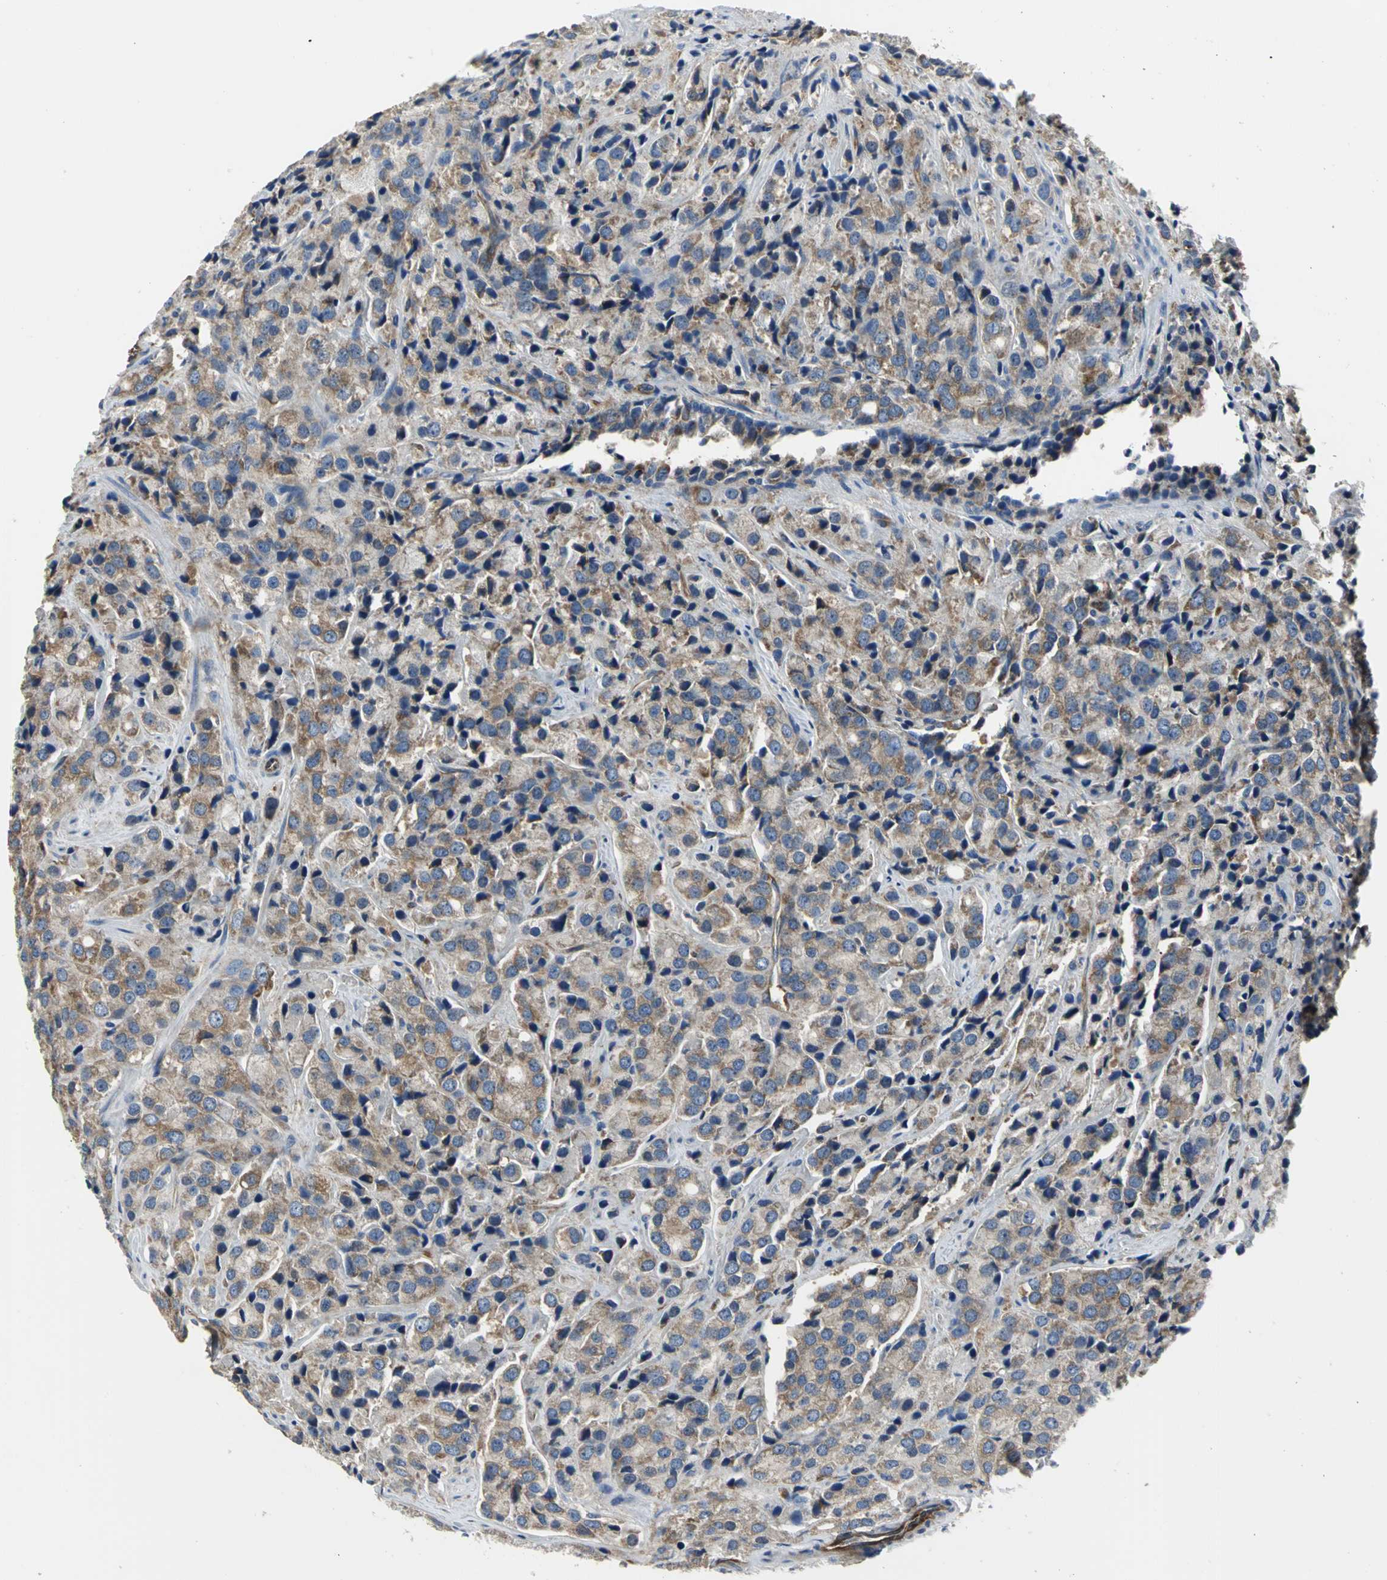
{"staining": {"intensity": "moderate", "quantity": ">75%", "location": "cytoplasmic/membranous"}, "tissue": "prostate cancer", "cell_type": "Tumor cells", "image_type": "cancer", "snomed": [{"axis": "morphology", "description": "Adenocarcinoma, High grade"}, {"axis": "topography", "description": "Prostate"}], "caption": "High-power microscopy captured an immunohistochemistry (IHC) photomicrograph of prostate cancer (adenocarcinoma (high-grade)), revealing moderate cytoplasmic/membranous staining in about >75% of tumor cells. (DAB IHC, brown staining for protein, blue staining for nuclei).", "gene": "CHRNB1", "patient": {"sex": "male", "age": 70}}